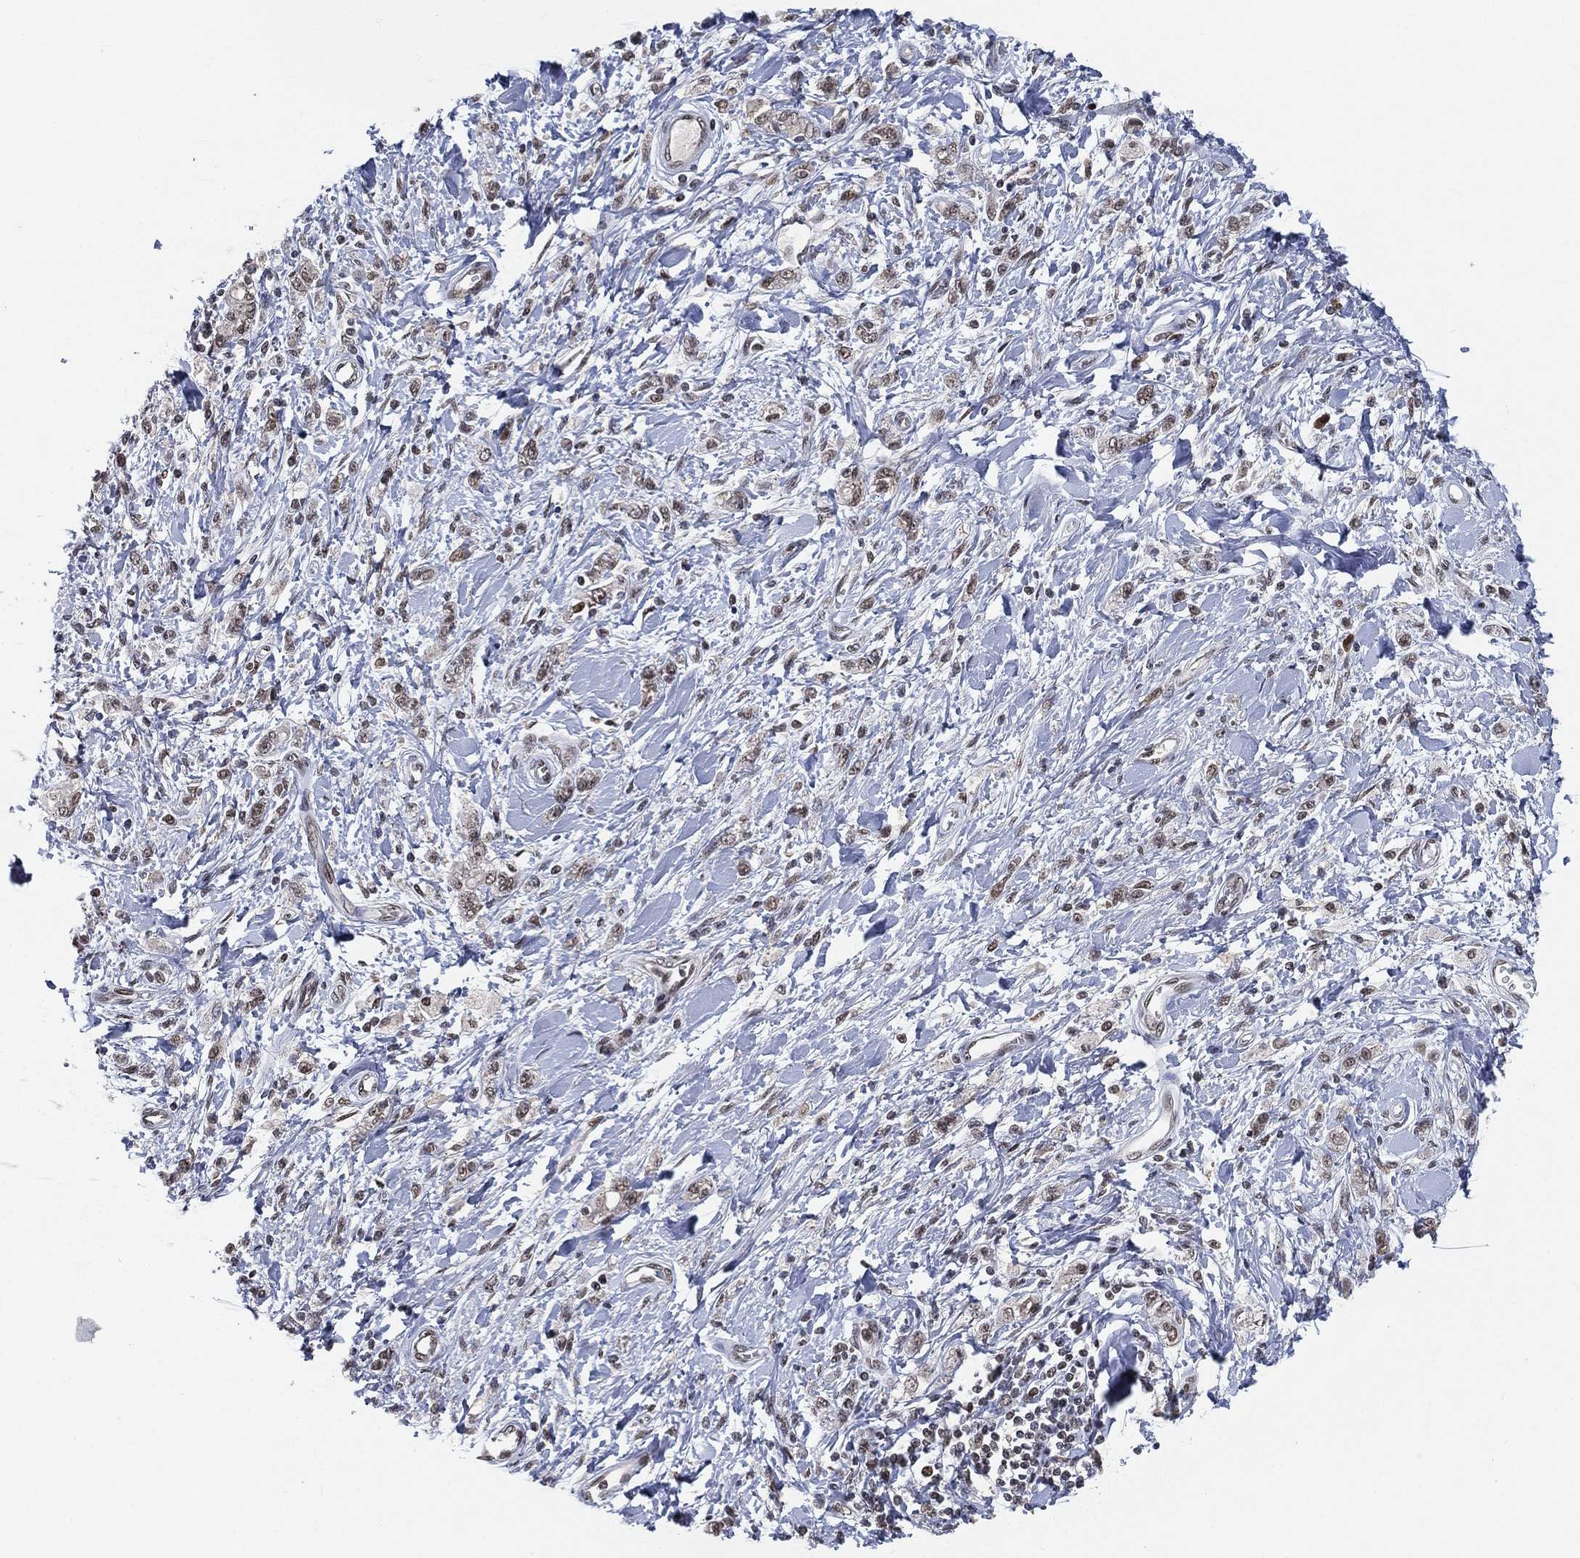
{"staining": {"intensity": "weak", "quantity": "<25%", "location": "nuclear"}, "tissue": "stomach cancer", "cell_type": "Tumor cells", "image_type": "cancer", "snomed": [{"axis": "morphology", "description": "Adenocarcinoma, NOS"}, {"axis": "topography", "description": "Stomach"}], "caption": "High power microscopy micrograph of an IHC histopathology image of adenocarcinoma (stomach), revealing no significant staining in tumor cells.", "gene": "YLPM1", "patient": {"sex": "male", "age": 77}}